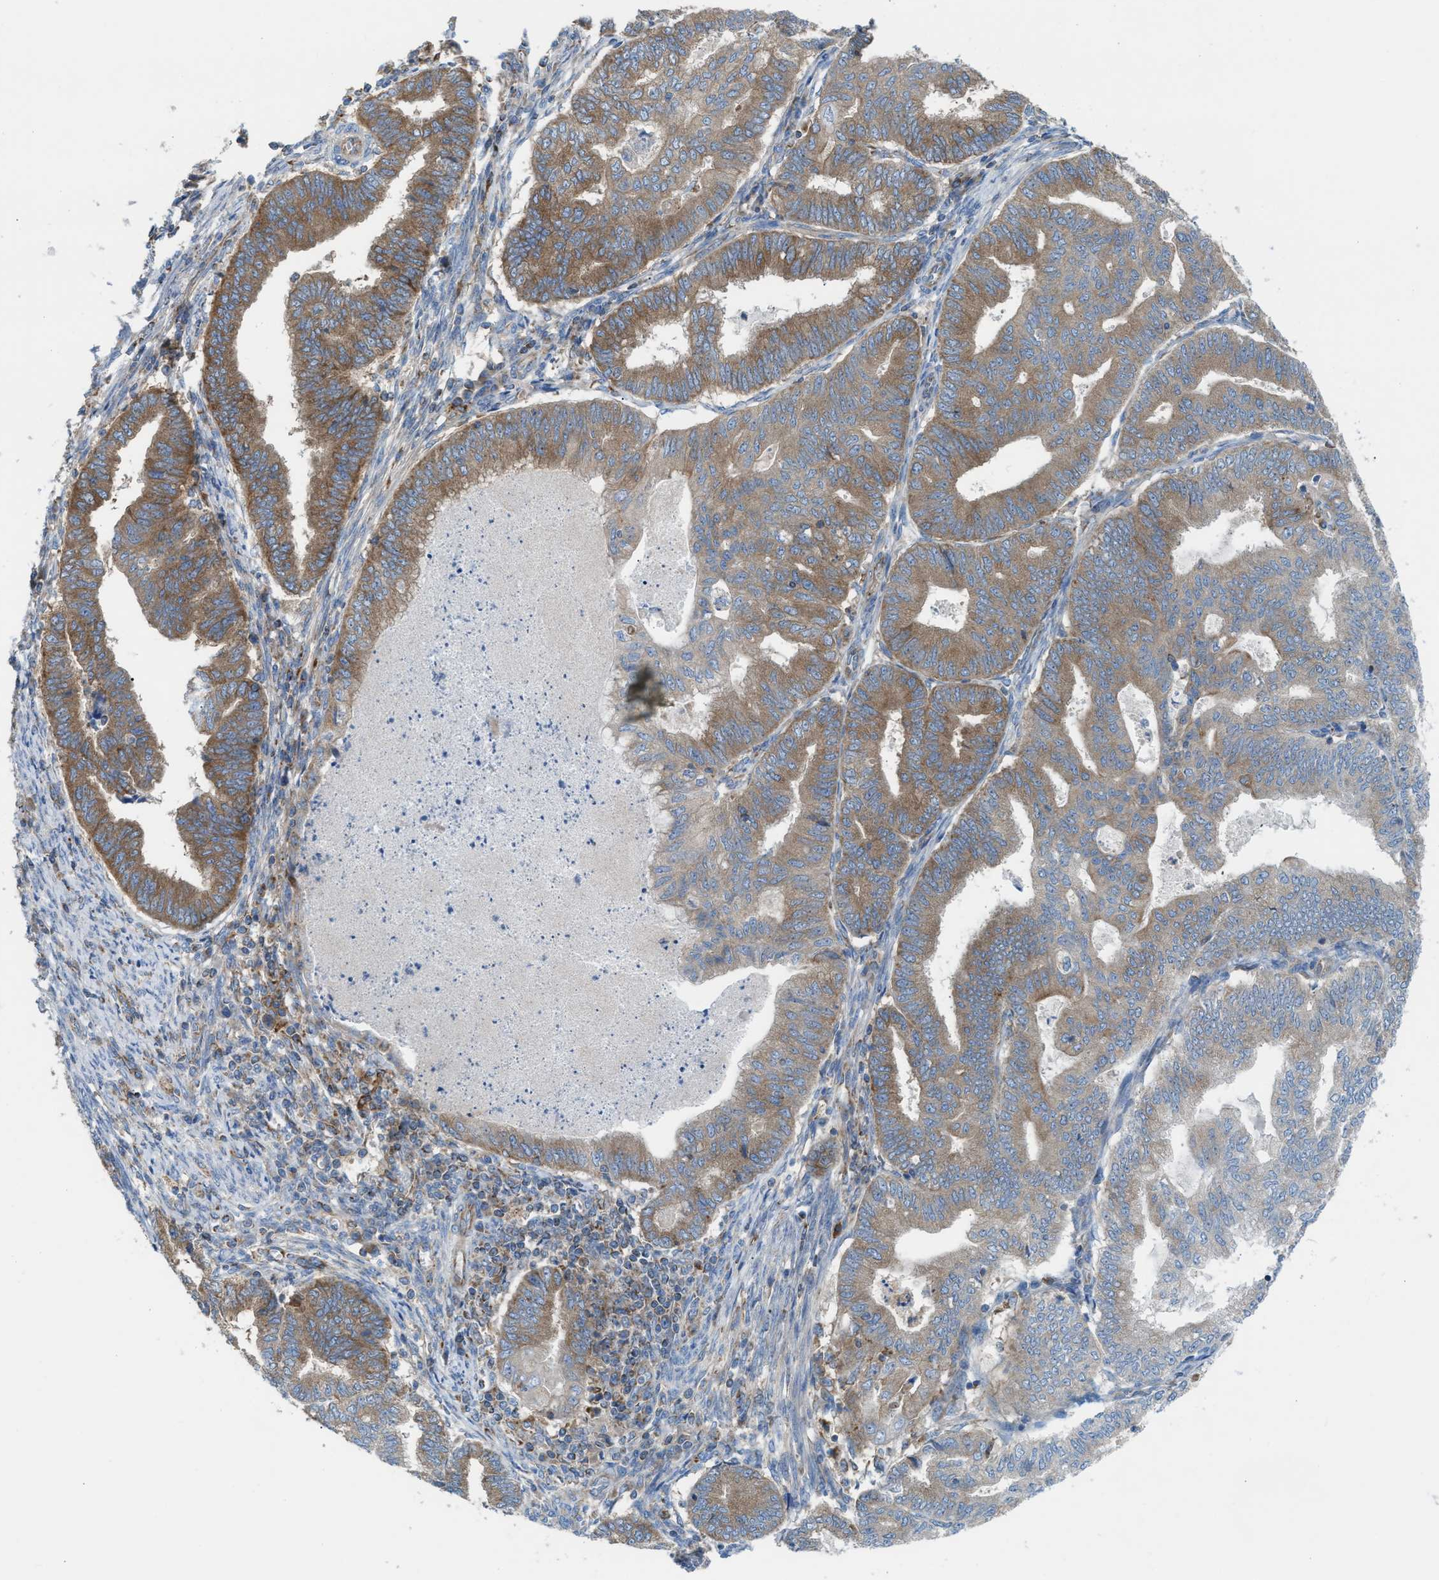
{"staining": {"intensity": "moderate", "quantity": "25%-75%", "location": "cytoplasmic/membranous"}, "tissue": "endometrial cancer", "cell_type": "Tumor cells", "image_type": "cancer", "snomed": [{"axis": "morphology", "description": "Polyp, NOS"}, {"axis": "morphology", "description": "Adenocarcinoma, NOS"}, {"axis": "morphology", "description": "Adenoma, NOS"}, {"axis": "topography", "description": "Endometrium"}], "caption": "Immunohistochemistry image of neoplastic tissue: human endometrial cancer (polyp) stained using IHC exhibits medium levels of moderate protein expression localized specifically in the cytoplasmic/membranous of tumor cells, appearing as a cytoplasmic/membranous brown color.", "gene": "TBC1D15", "patient": {"sex": "female", "age": 79}}